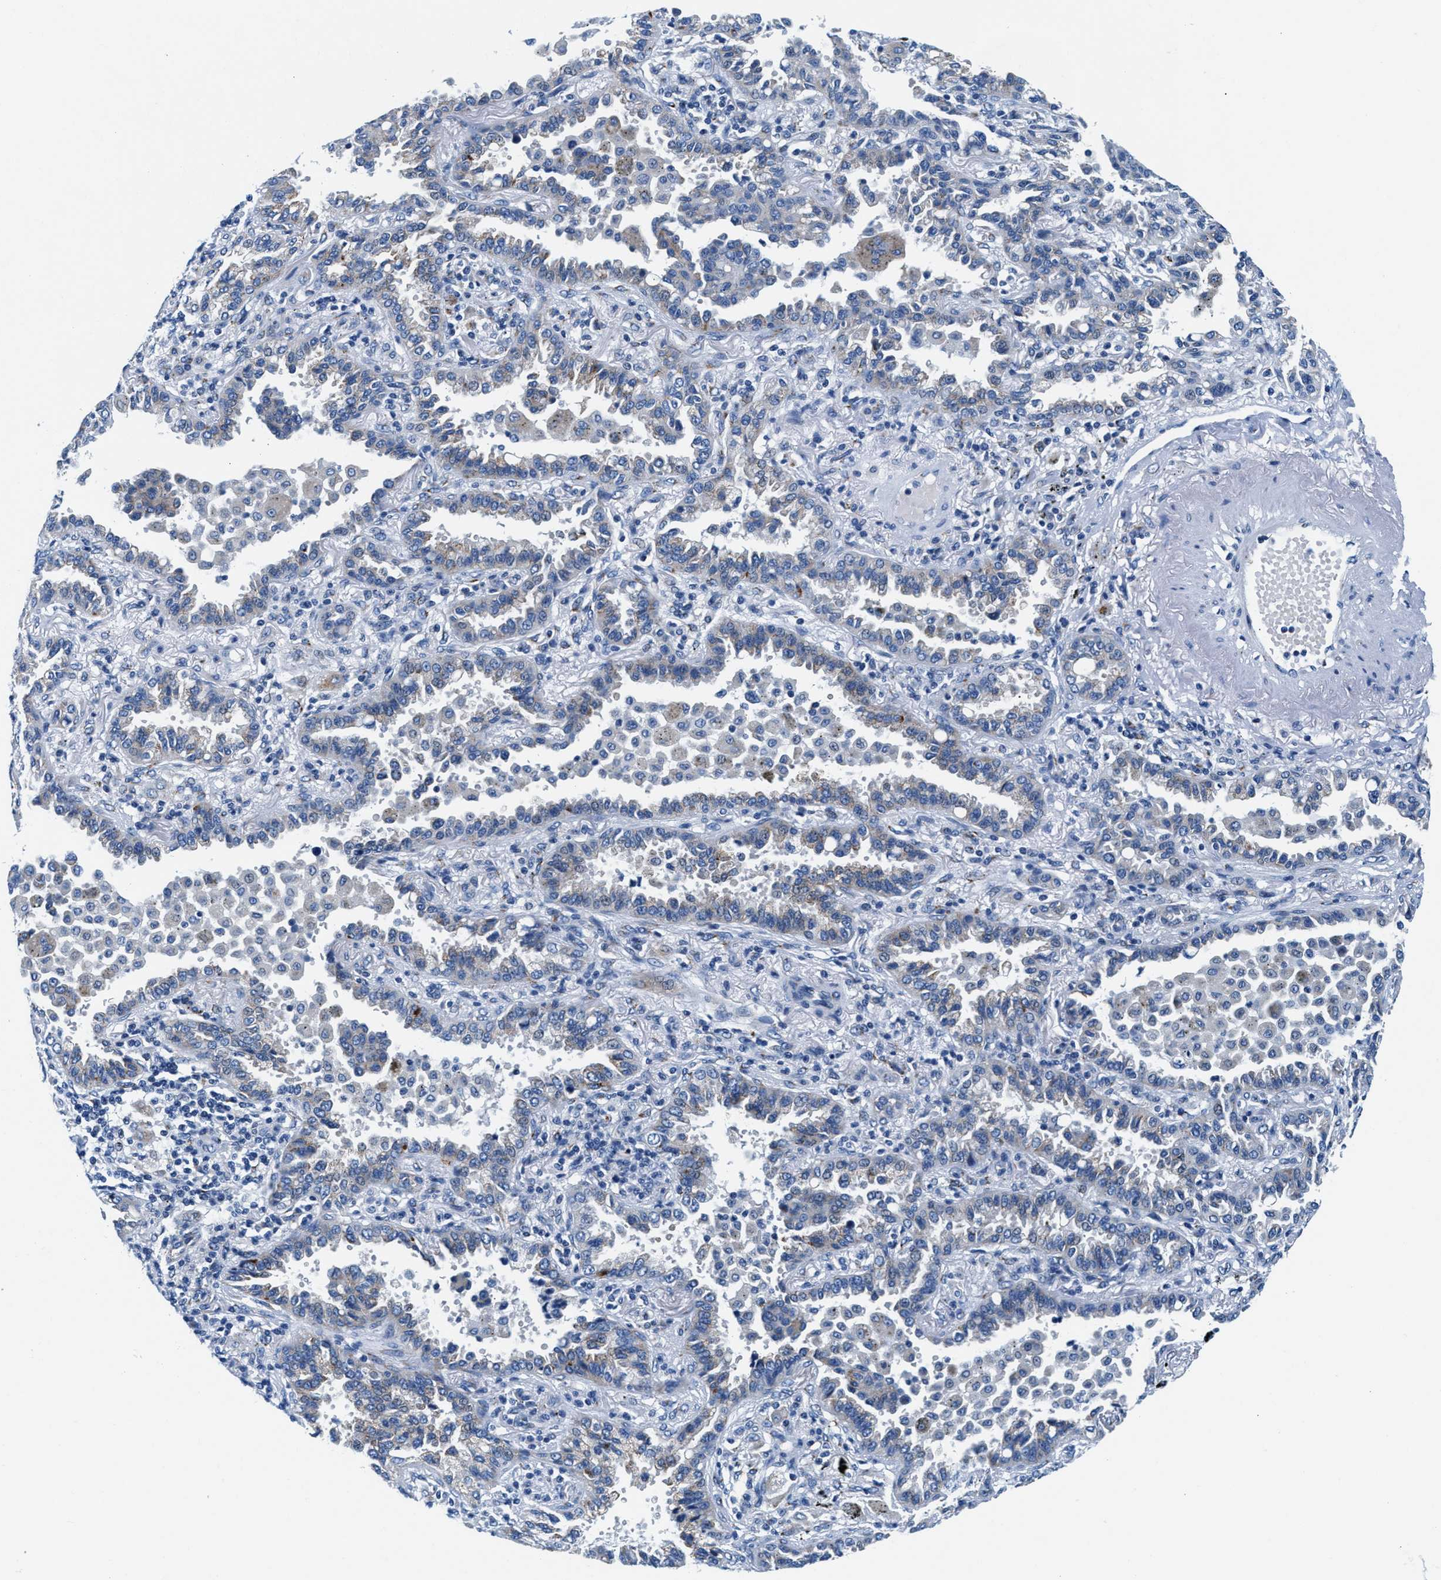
{"staining": {"intensity": "weak", "quantity": "<25%", "location": "cytoplasmic/membranous"}, "tissue": "lung cancer", "cell_type": "Tumor cells", "image_type": "cancer", "snomed": [{"axis": "morphology", "description": "Normal tissue, NOS"}, {"axis": "morphology", "description": "Adenocarcinoma, NOS"}, {"axis": "topography", "description": "Lung"}], "caption": "IHC photomicrograph of lung cancer stained for a protein (brown), which displays no expression in tumor cells.", "gene": "VPS53", "patient": {"sex": "male", "age": 59}}